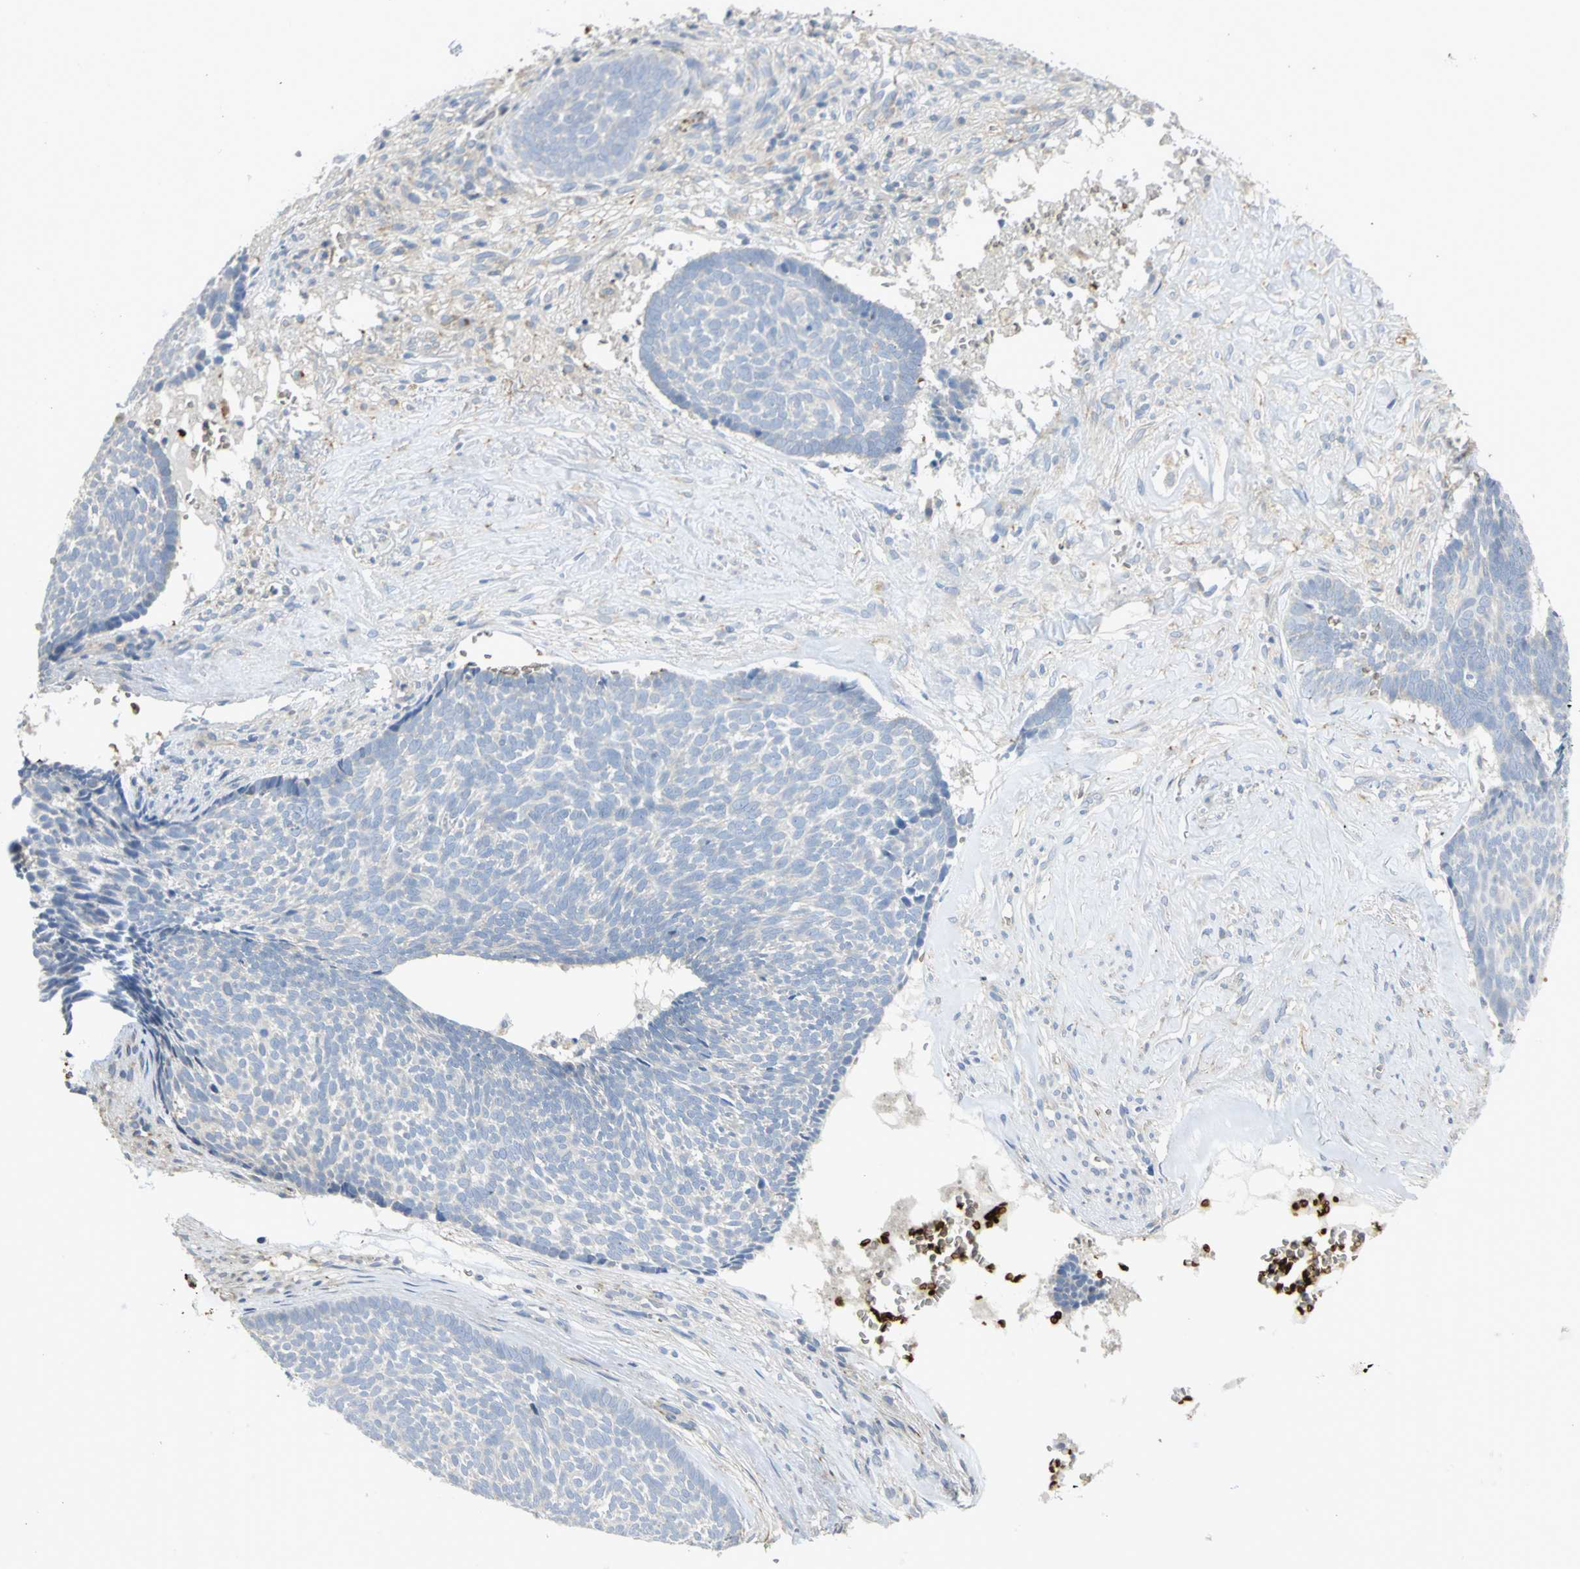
{"staining": {"intensity": "negative", "quantity": "none", "location": "none"}, "tissue": "skin cancer", "cell_type": "Tumor cells", "image_type": "cancer", "snomed": [{"axis": "morphology", "description": "Basal cell carcinoma"}, {"axis": "topography", "description": "Skin"}], "caption": "This is a histopathology image of immunohistochemistry (IHC) staining of skin basal cell carcinoma, which shows no staining in tumor cells.", "gene": "ANK1", "patient": {"sex": "male", "age": 84}}